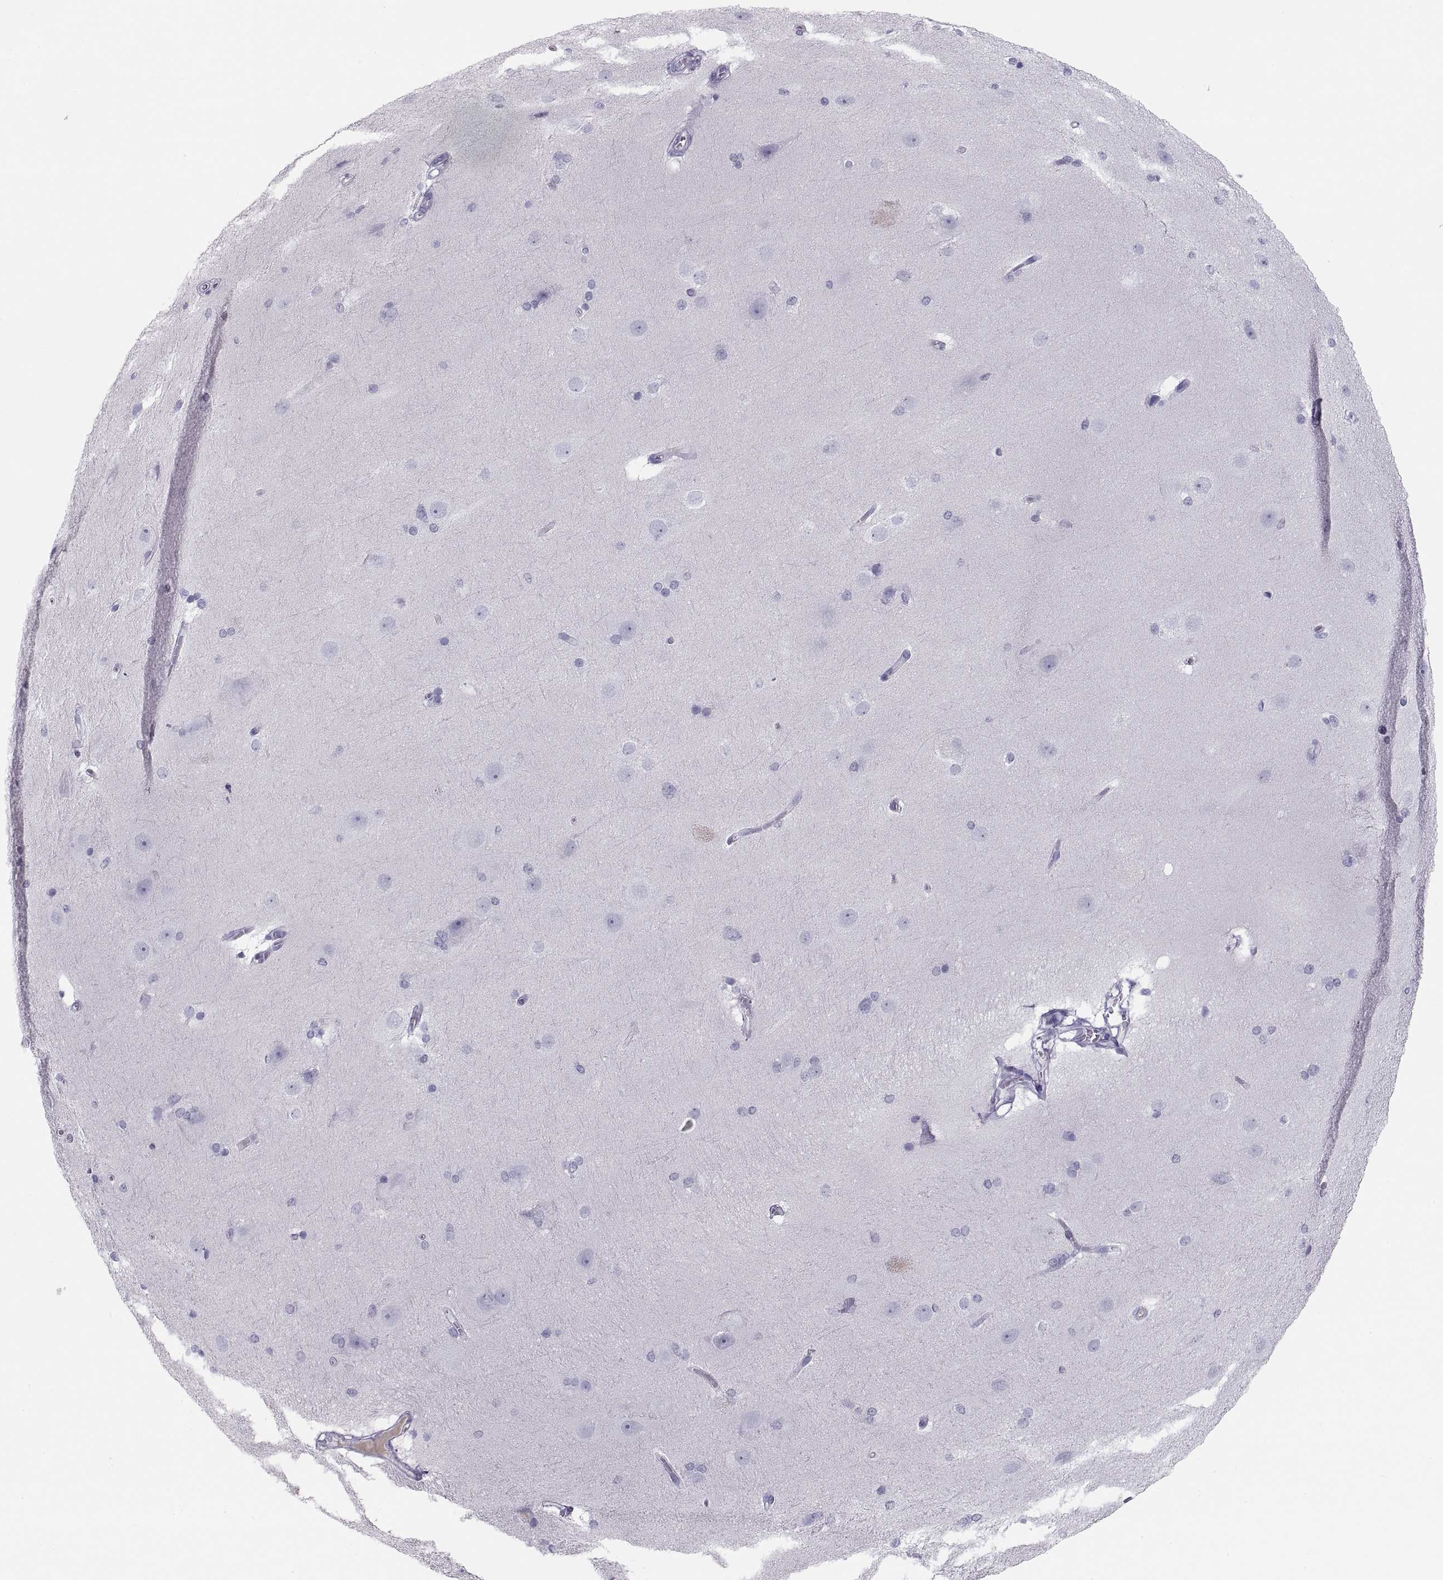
{"staining": {"intensity": "negative", "quantity": "none", "location": "none"}, "tissue": "hippocampus", "cell_type": "Glial cells", "image_type": "normal", "snomed": [{"axis": "morphology", "description": "Normal tissue, NOS"}, {"axis": "topography", "description": "Cerebral cortex"}, {"axis": "topography", "description": "Hippocampus"}], "caption": "Immunohistochemistry of normal hippocampus exhibits no positivity in glial cells.", "gene": "MAGEB2", "patient": {"sex": "female", "age": 19}}